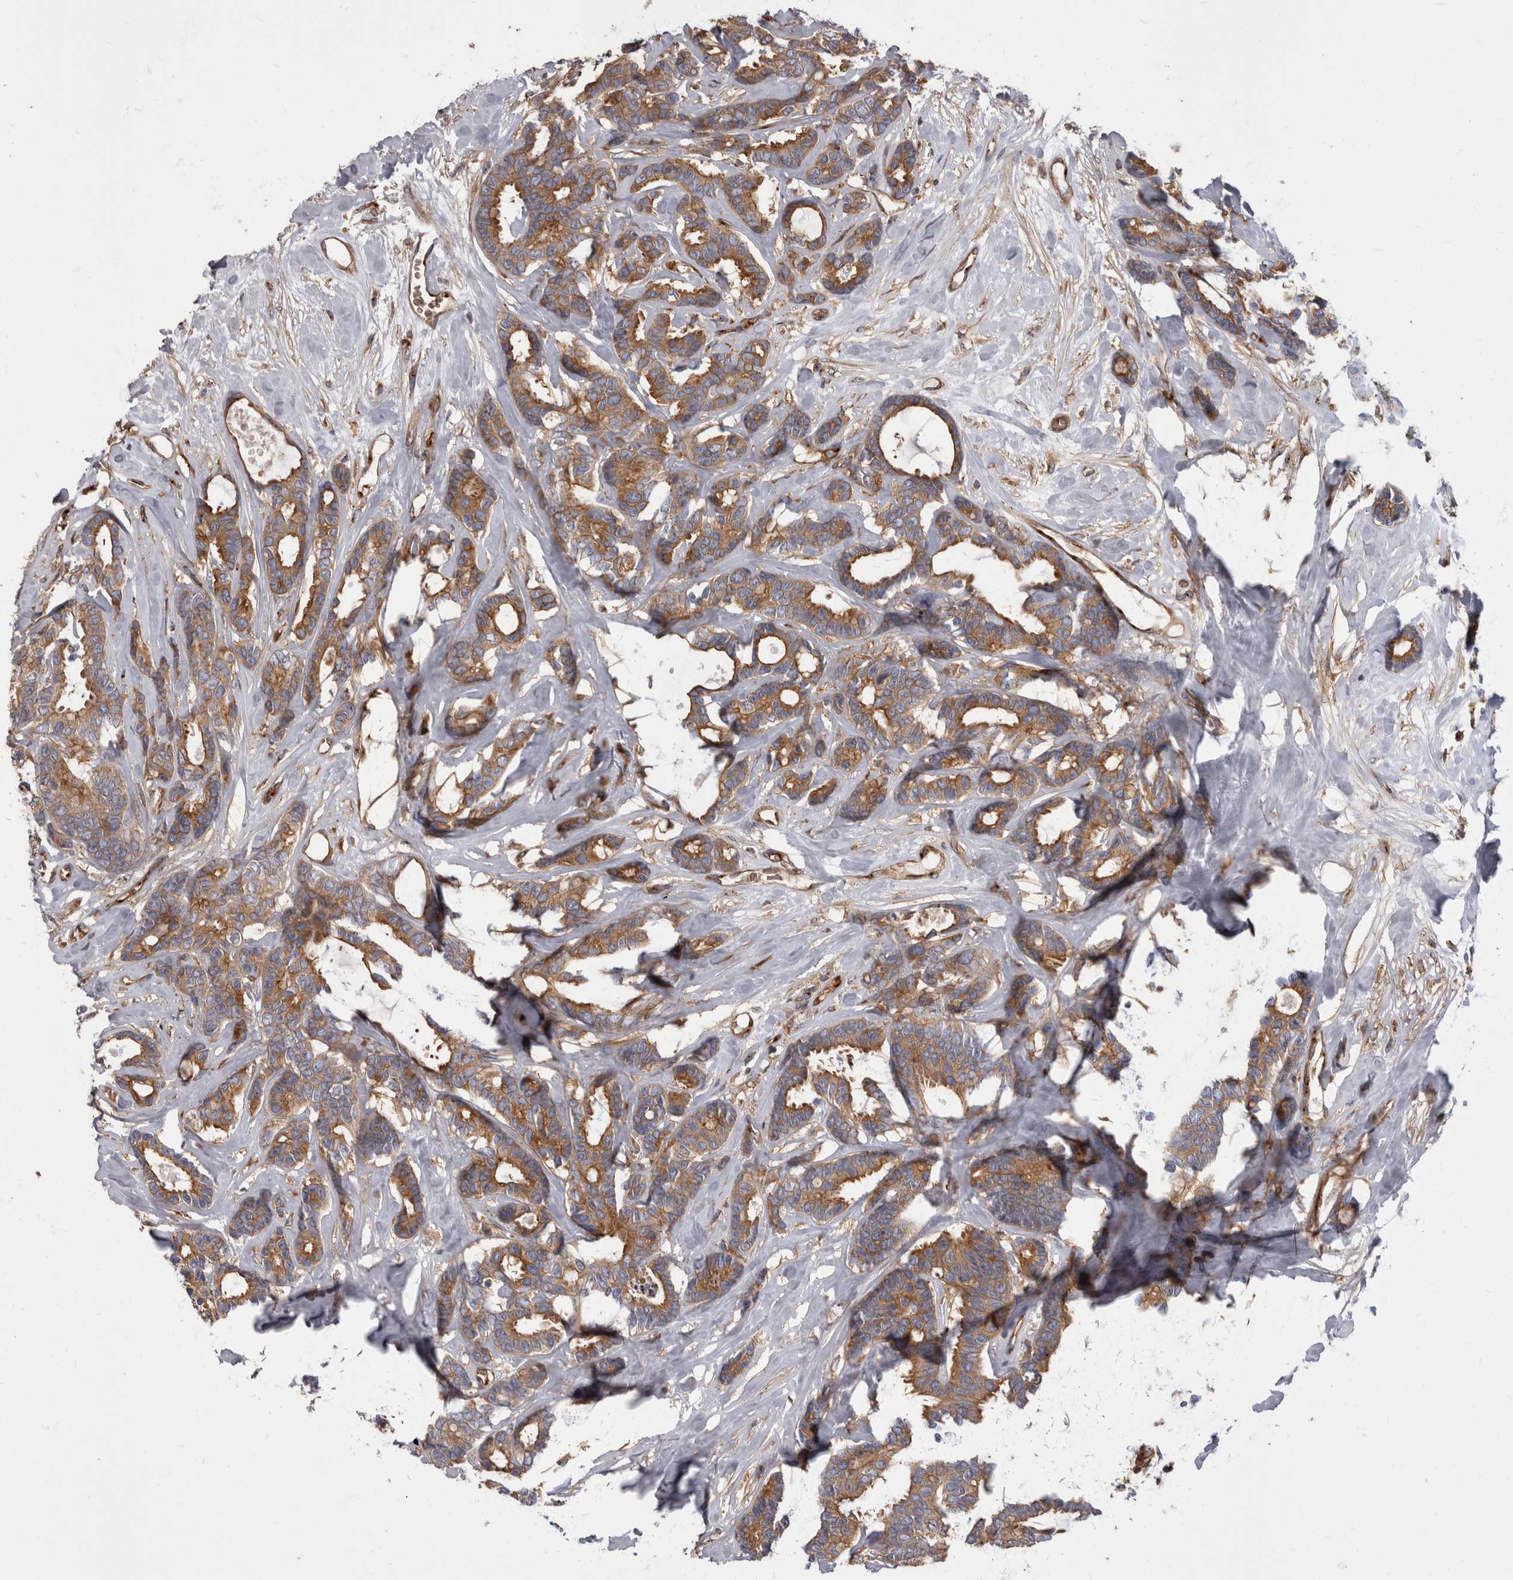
{"staining": {"intensity": "moderate", "quantity": ">75%", "location": "cytoplasmic/membranous"}, "tissue": "breast cancer", "cell_type": "Tumor cells", "image_type": "cancer", "snomed": [{"axis": "morphology", "description": "Duct carcinoma"}, {"axis": "topography", "description": "Breast"}], "caption": "Immunohistochemical staining of breast cancer (invasive ductal carcinoma) displays medium levels of moderate cytoplasmic/membranous staining in approximately >75% of tumor cells. (Brightfield microscopy of DAB IHC at high magnification).", "gene": "HOOK3", "patient": {"sex": "female", "age": 87}}